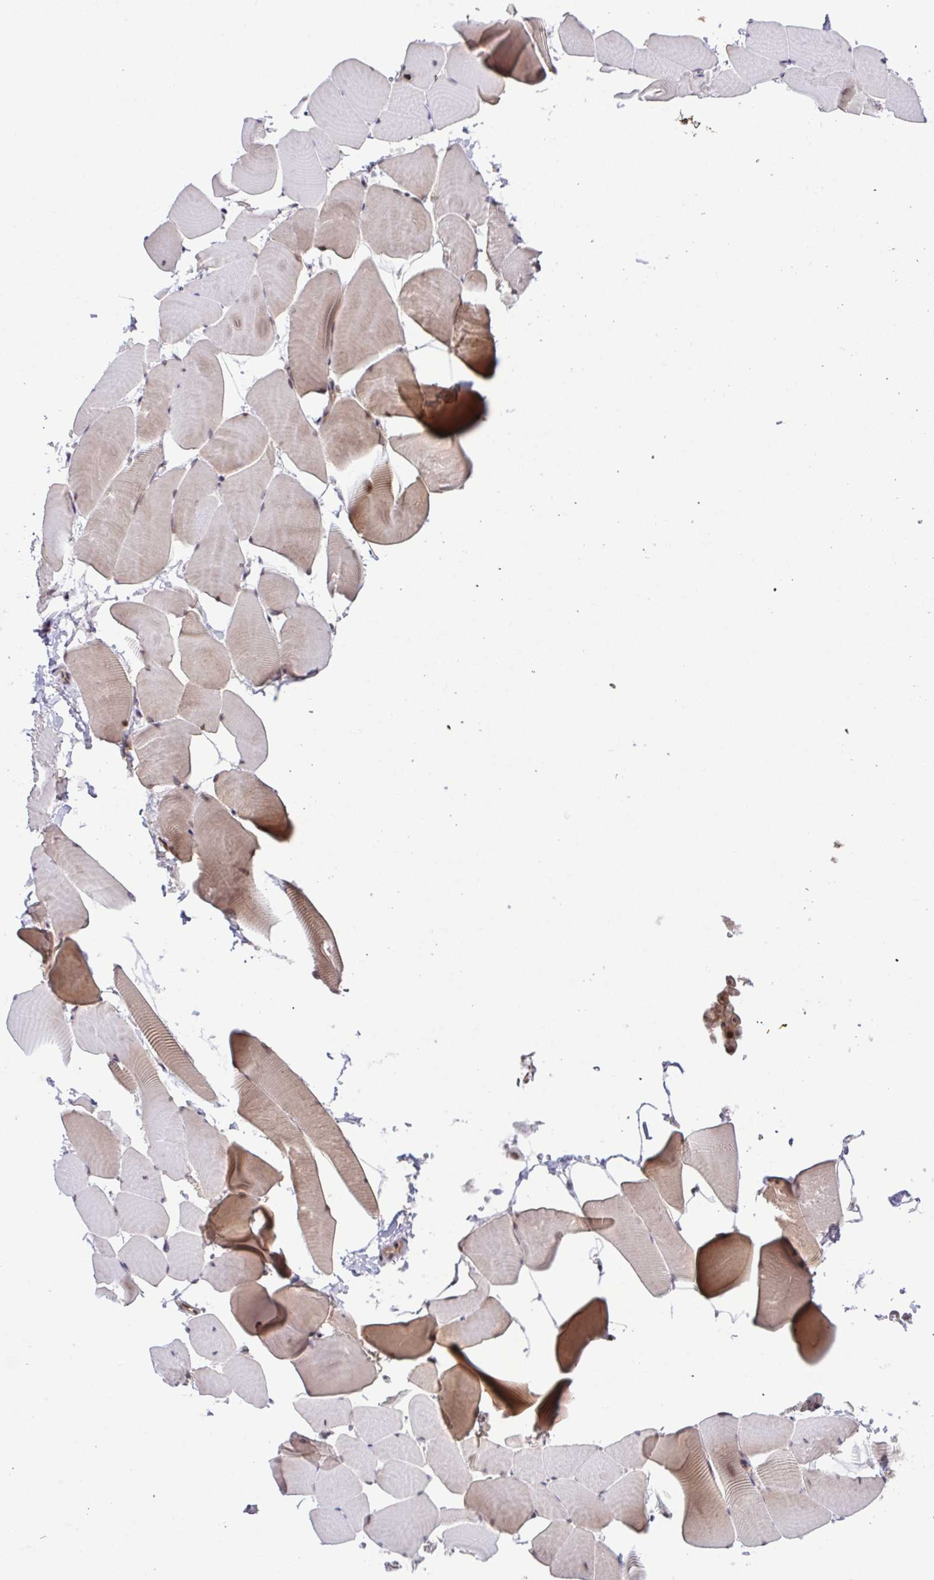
{"staining": {"intensity": "moderate", "quantity": "<25%", "location": "cytoplasmic/membranous"}, "tissue": "skeletal muscle", "cell_type": "Myocytes", "image_type": "normal", "snomed": [{"axis": "morphology", "description": "Normal tissue, NOS"}, {"axis": "topography", "description": "Skeletal muscle"}], "caption": "A brown stain labels moderate cytoplasmic/membranous staining of a protein in myocytes of unremarkable human skeletal muscle. (DAB (3,3'-diaminobenzidine) IHC, brown staining for protein, blue staining for nuclei).", "gene": "DNAJB1", "patient": {"sex": "male", "age": 25}}